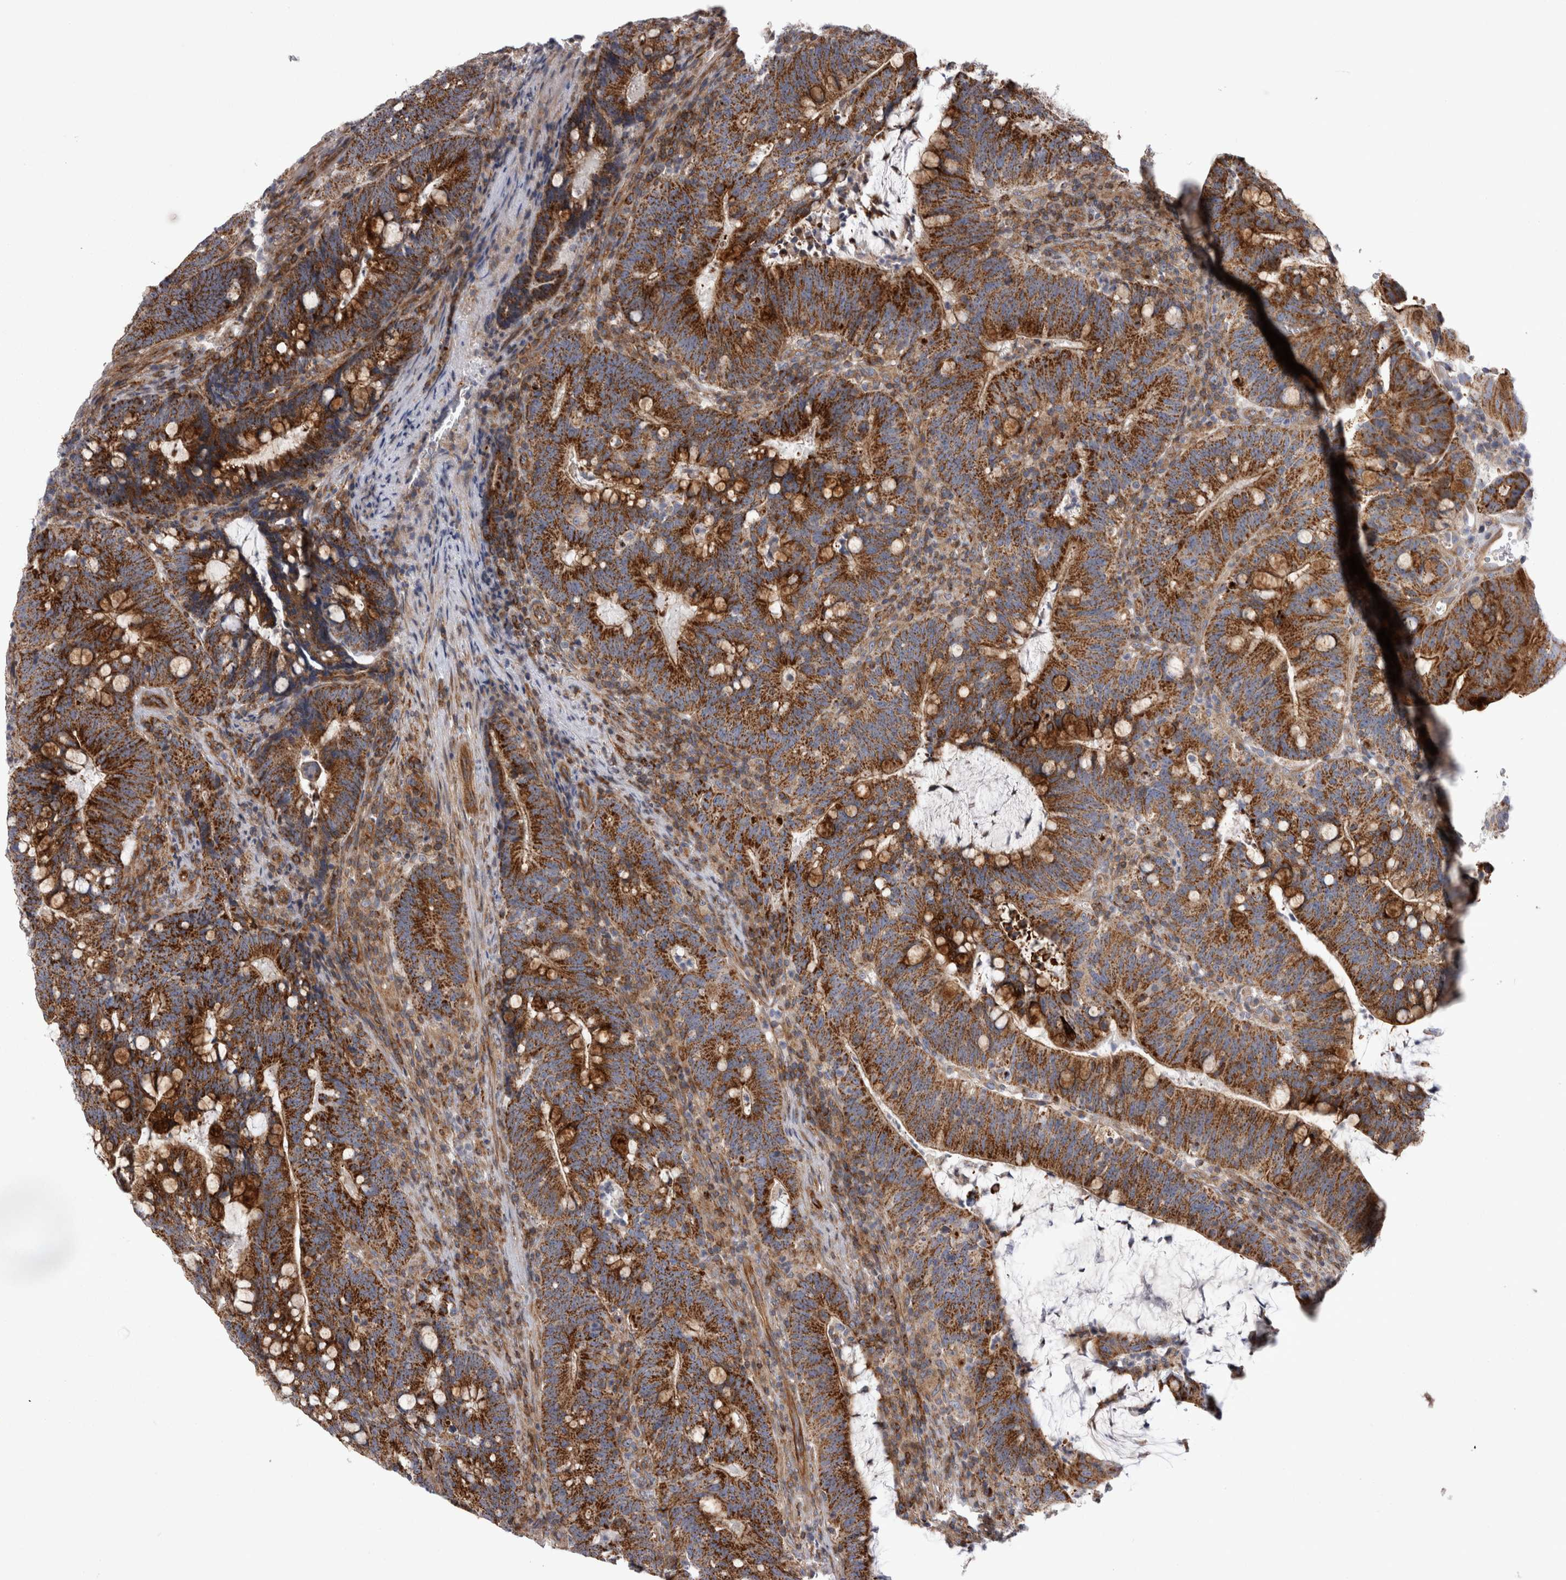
{"staining": {"intensity": "strong", "quantity": ">75%", "location": "cytoplasmic/membranous"}, "tissue": "colorectal cancer", "cell_type": "Tumor cells", "image_type": "cancer", "snomed": [{"axis": "morphology", "description": "Adenocarcinoma, NOS"}, {"axis": "topography", "description": "Colon"}], "caption": "Protein expression analysis of colorectal adenocarcinoma demonstrates strong cytoplasmic/membranous staining in about >75% of tumor cells.", "gene": "TSPOAP1", "patient": {"sex": "female", "age": 66}}